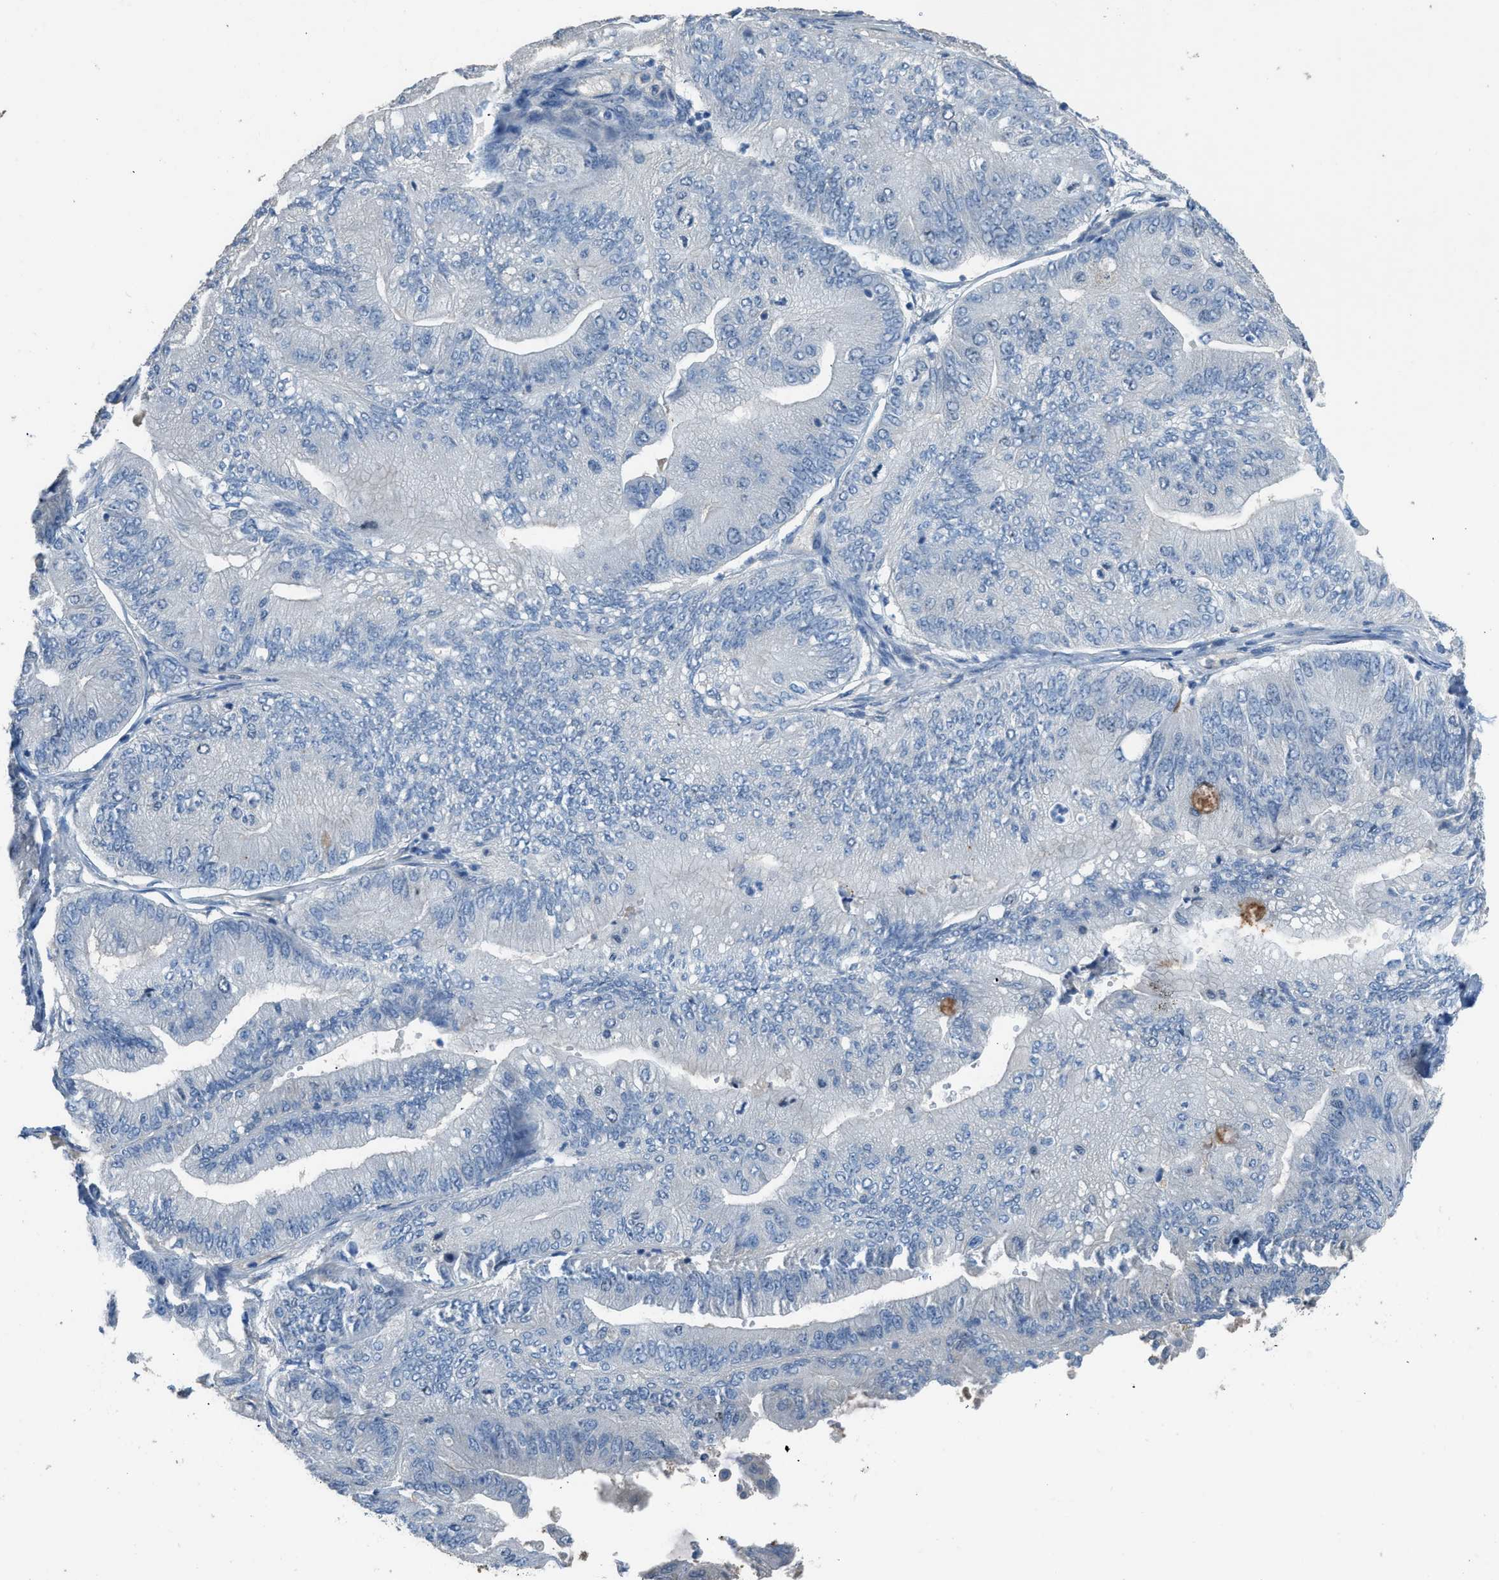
{"staining": {"intensity": "moderate", "quantity": "<25%", "location": "cytoplasmic/membranous"}, "tissue": "ovarian cancer", "cell_type": "Tumor cells", "image_type": "cancer", "snomed": [{"axis": "morphology", "description": "Cystadenocarcinoma, mucinous, NOS"}, {"axis": "topography", "description": "Ovary"}], "caption": "IHC (DAB (3,3'-diaminobenzidine)) staining of ovarian cancer reveals moderate cytoplasmic/membranous protein positivity in about <25% of tumor cells.", "gene": "TIMD4", "patient": {"sex": "female", "age": 61}}